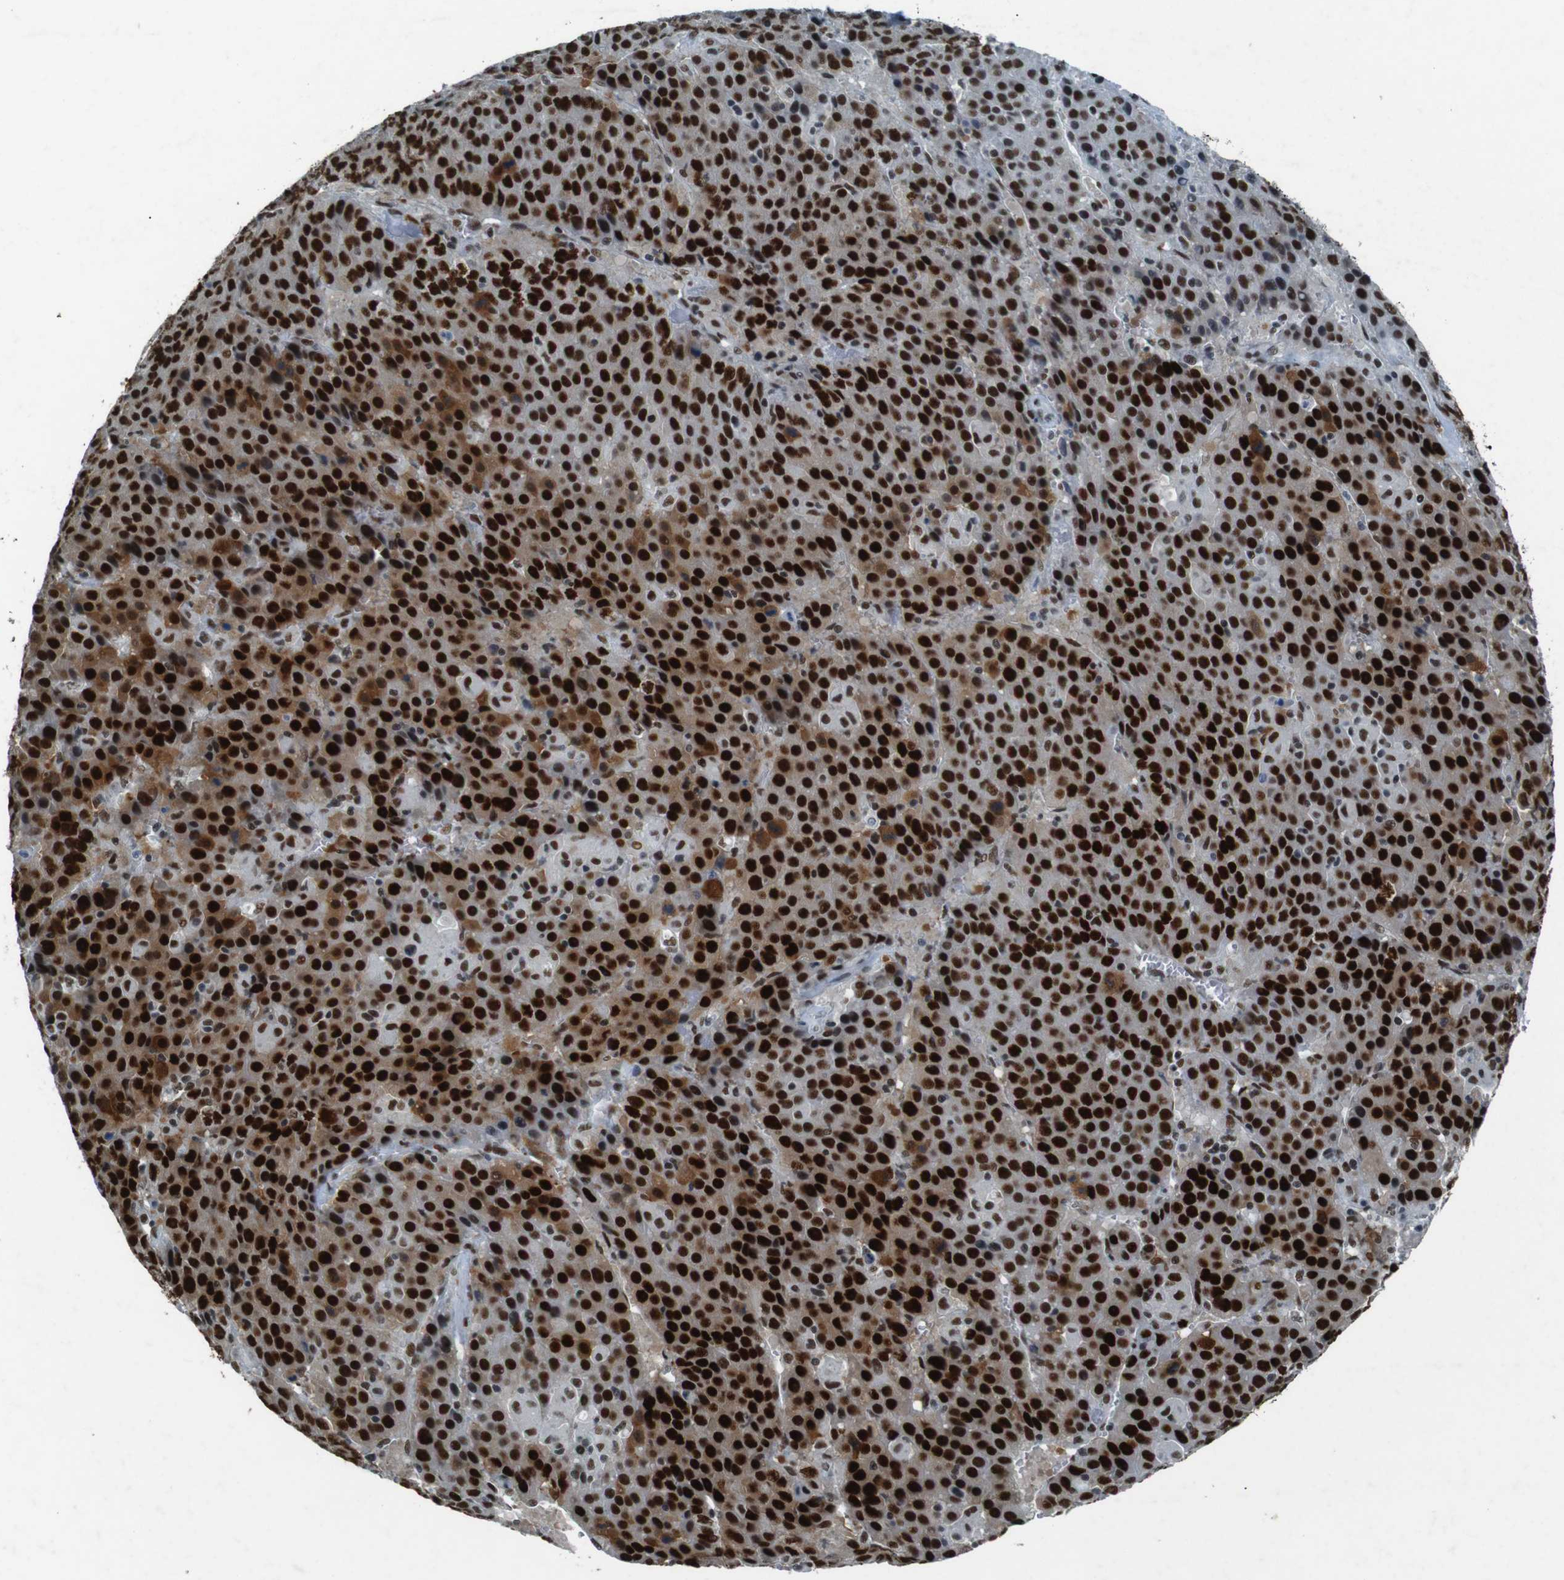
{"staining": {"intensity": "strong", "quantity": ">75%", "location": "cytoplasmic/membranous,nuclear"}, "tissue": "liver cancer", "cell_type": "Tumor cells", "image_type": "cancer", "snomed": [{"axis": "morphology", "description": "Carcinoma, Hepatocellular, NOS"}, {"axis": "topography", "description": "Liver"}], "caption": "This is an image of IHC staining of liver cancer, which shows strong positivity in the cytoplasmic/membranous and nuclear of tumor cells.", "gene": "HEXIM1", "patient": {"sex": "female", "age": 53}}